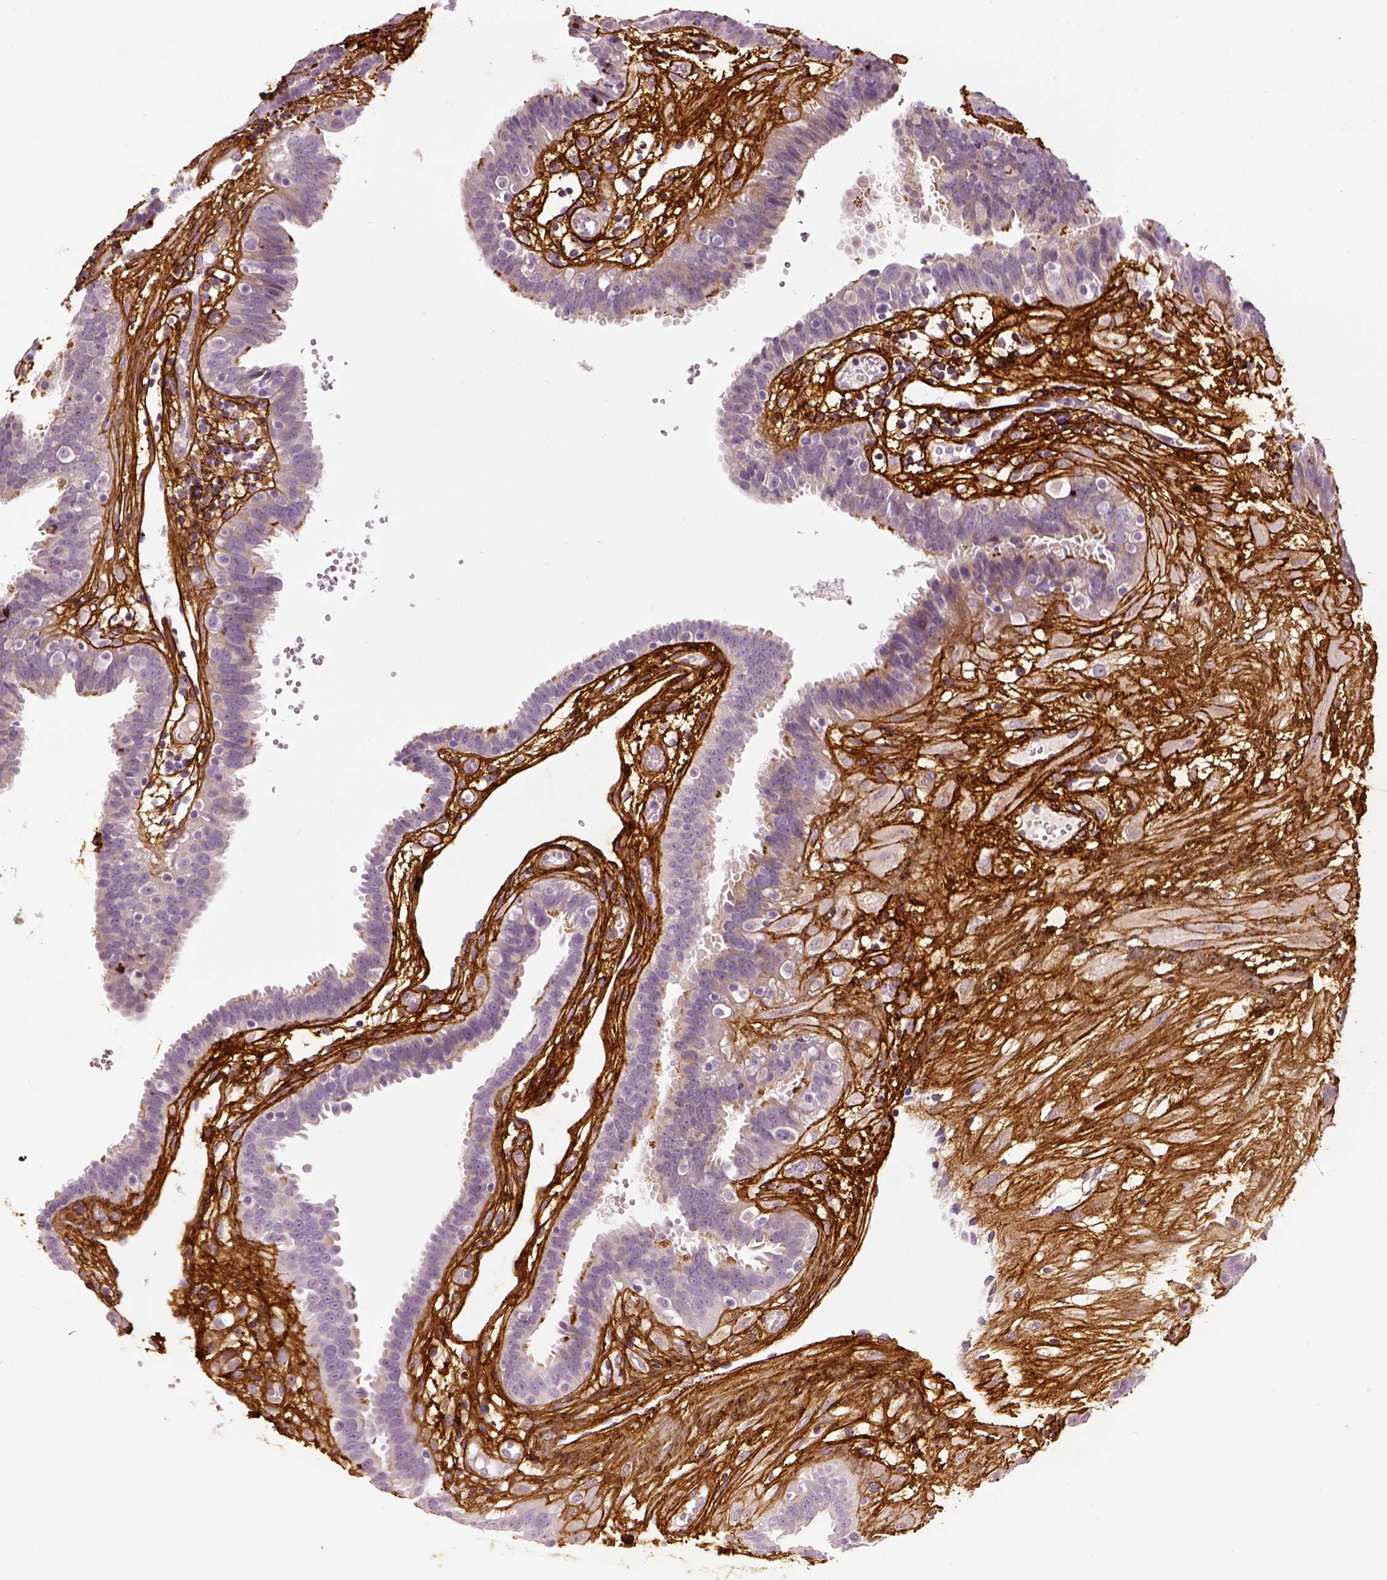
{"staining": {"intensity": "negative", "quantity": "none", "location": "none"}, "tissue": "fallopian tube", "cell_type": "Glandular cells", "image_type": "normal", "snomed": [{"axis": "morphology", "description": "Normal tissue, NOS"}, {"axis": "topography", "description": "Fallopian tube"}], "caption": "An image of human fallopian tube is negative for staining in glandular cells. (DAB (3,3'-diaminobenzidine) IHC visualized using brightfield microscopy, high magnification).", "gene": "COL6A2", "patient": {"sex": "female", "age": 37}}